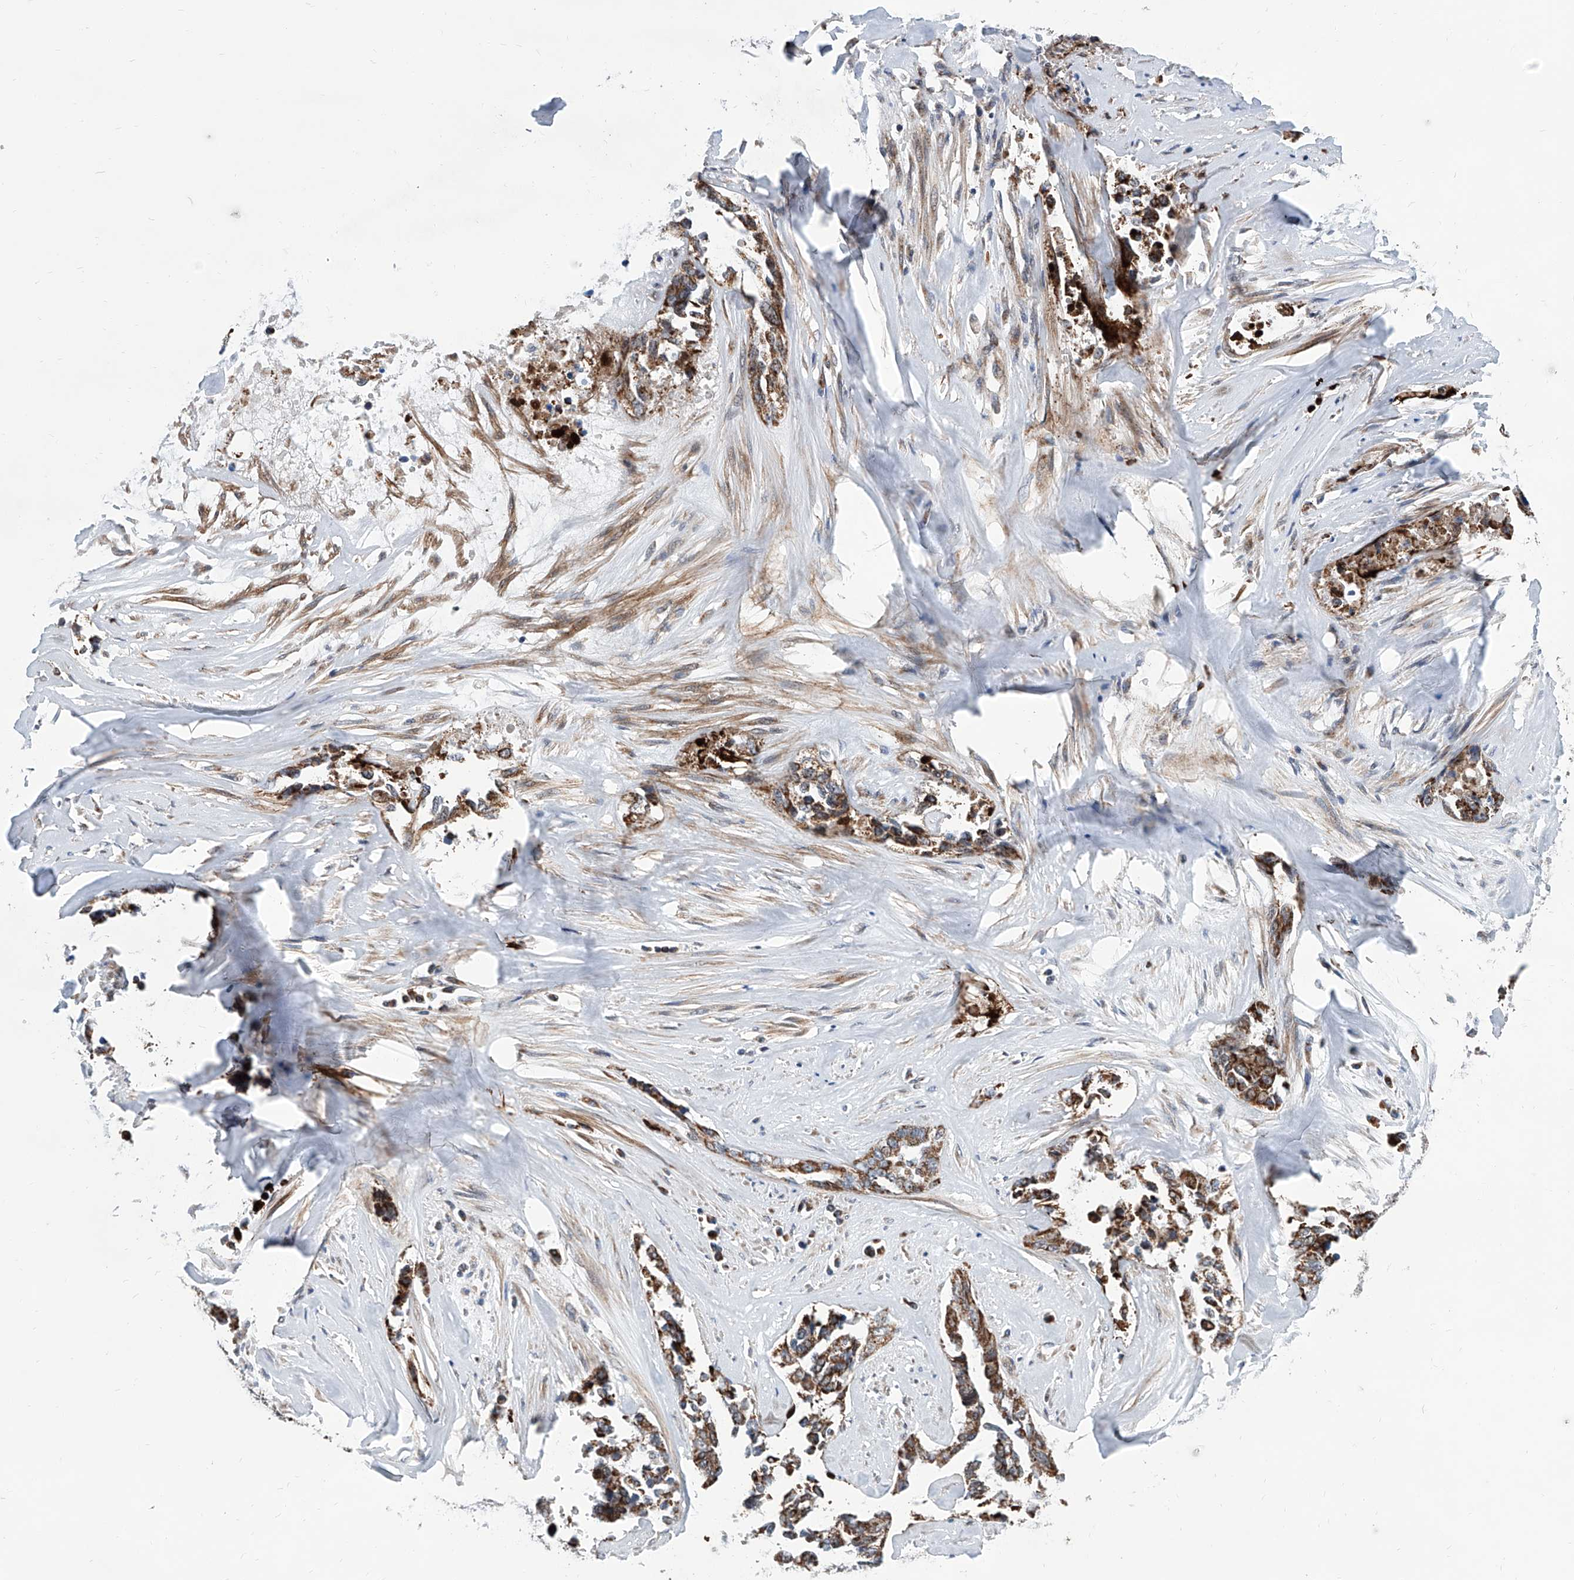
{"staining": {"intensity": "strong", "quantity": ">75%", "location": "cytoplasmic/membranous"}, "tissue": "ovarian cancer", "cell_type": "Tumor cells", "image_type": "cancer", "snomed": [{"axis": "morphology", "description": "Cystadenocarcinoma, serous, NOS"}, {"axis": "topography", "description": "Ovary"}], "caption": "High-magnification brightfield microscopy of serous cystadenocarcinoma (ovarian) stained with DAB (3,3'-diaminobenzidine) (brown) and counterstained with hematoxylin (blue). tumor cells exhibit strong cytoplasmic/membranous positivity is appreciated in about>75% of cells. The protein is shown in brown color, while the nuclei are stained blue.", "gene": "USP48", "patient": {"sex": "female", "age": 44}}